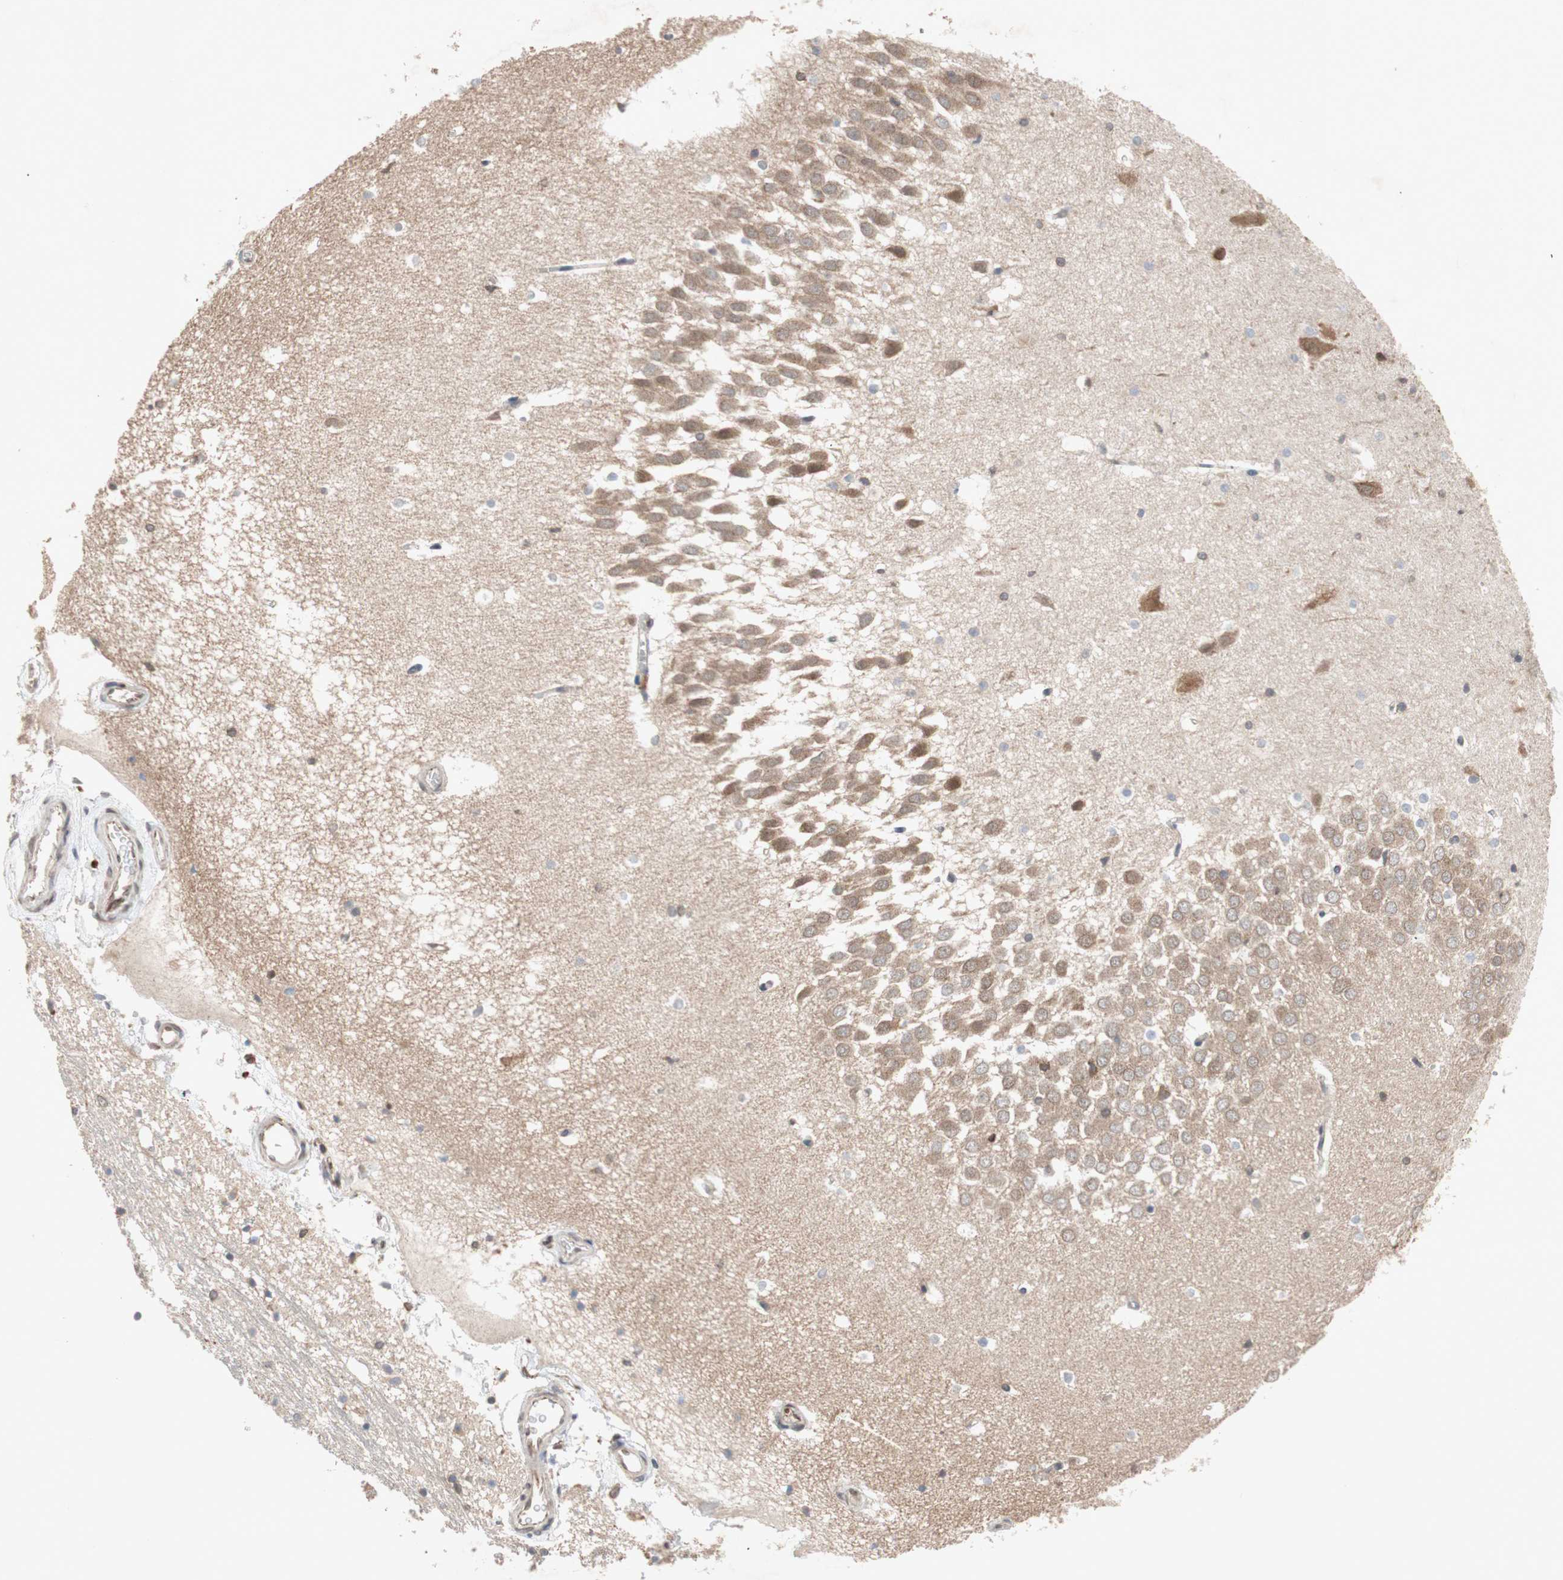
{"staining": {"intensity": "weak", "quantity": "<25%", "location": "cytoplasmic/membranous"}, "tissue": "hippocampus", "cell_type": "Glial cells", "image_type": "normal", "snomed": [{"axis": "morphology", "description": "Normal tissue, NOS"}, {"axis": "topography", "description": "Hippocampus"}], "caption": "Micrograph shows no significant protein positivity in glial cells of unremarkable hippocampus.", "gene": "AUP1", "patient": {"sex": "male", "age": 45}}